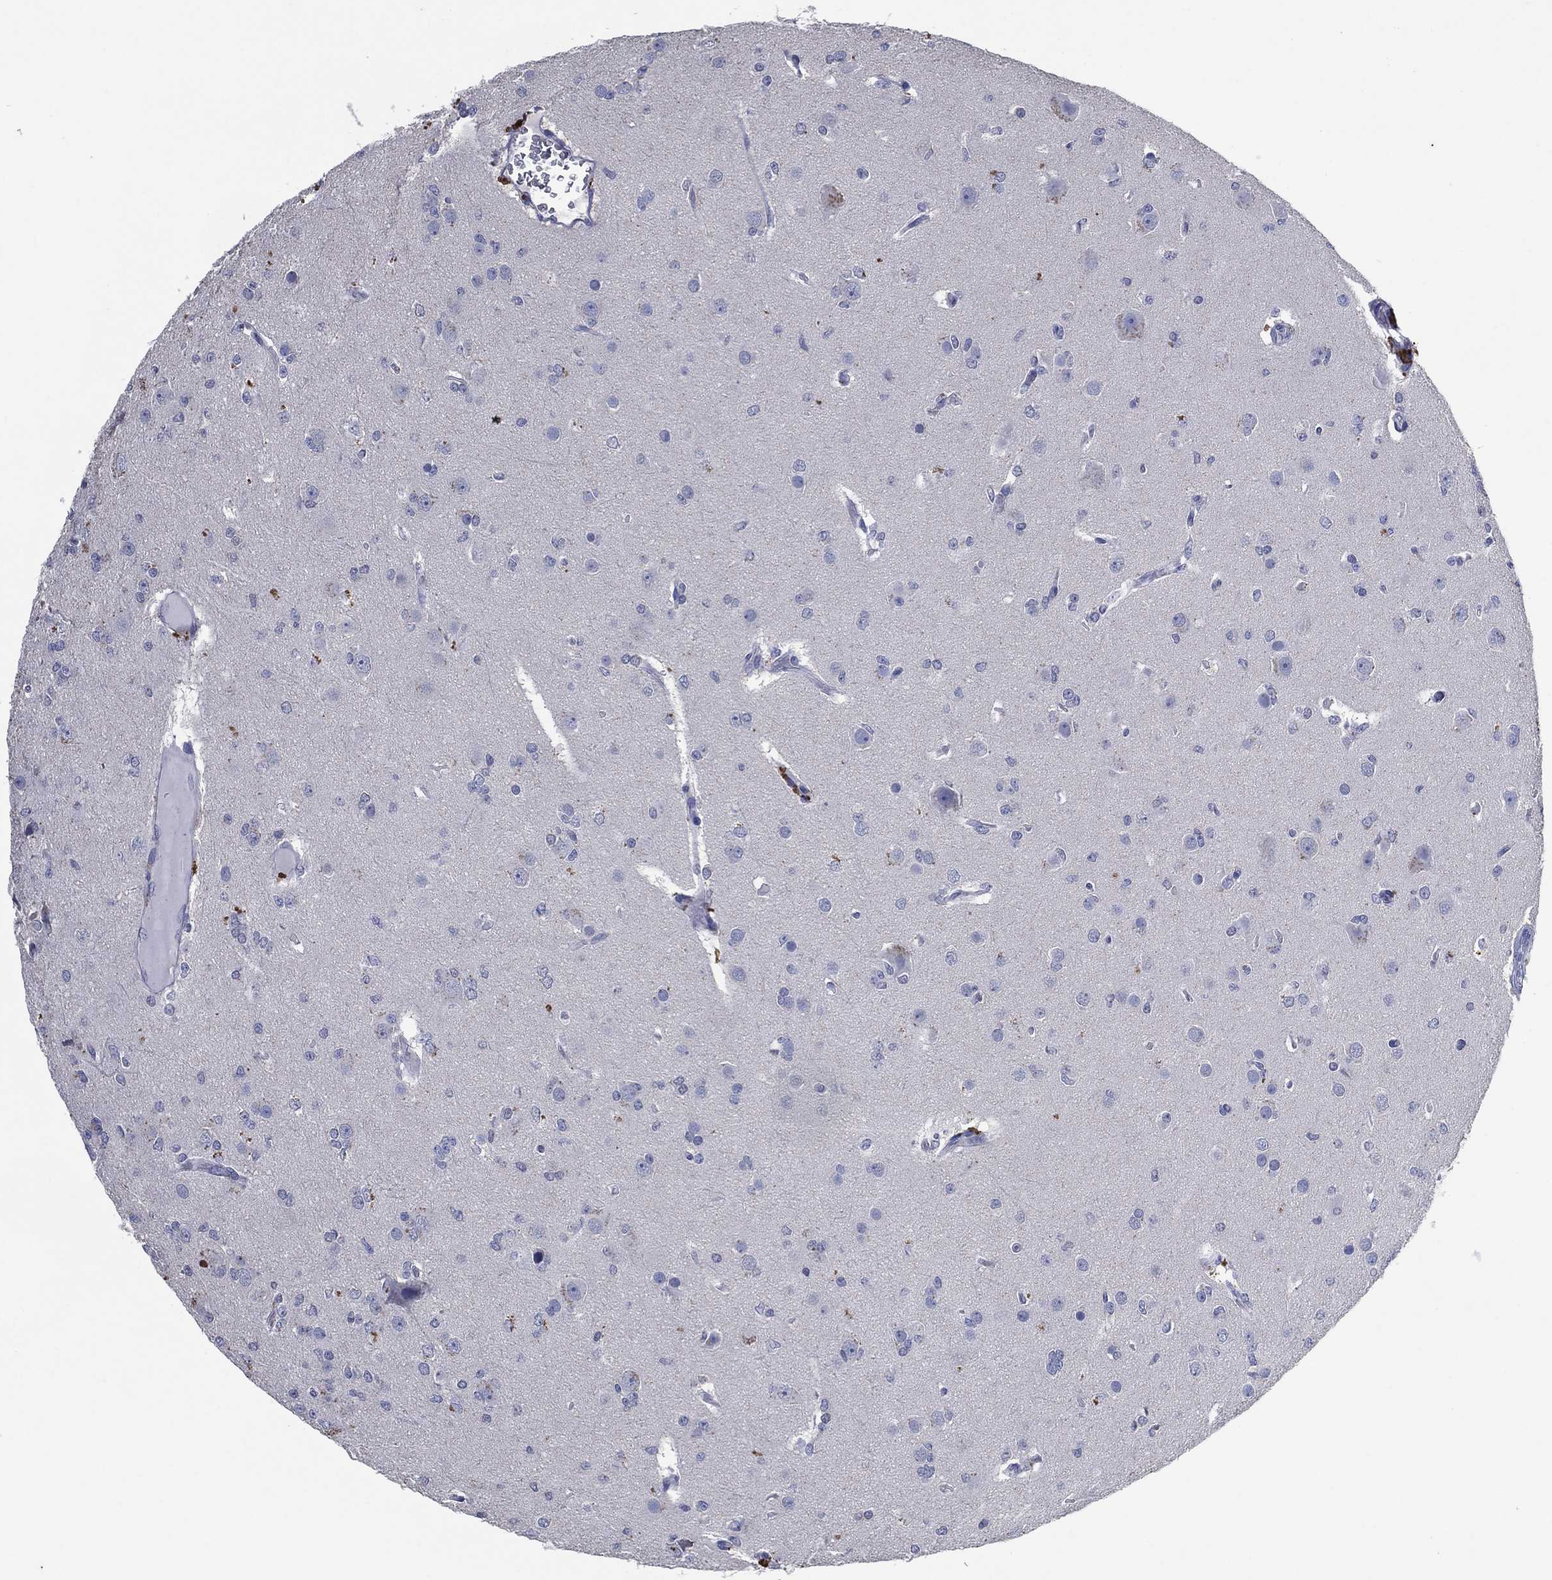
{"staining": {"intensity": "negative", "quantity": "none", "location": "none"}, "tissue": "glioma", "cell_type": "Tumor cells", "image_type": "cancer", "snomed": [{"axis": "morphology", "description": "Glioma, malignant, Low grade"}, {"axis": "topography", "description": "Brain"}], "caption": "DAB immunohistochemical staining of glioma exhibits no significant staining in tumor cells.", "gene": "FSCN2", "patient": {"sex": "male", "age": 27}}